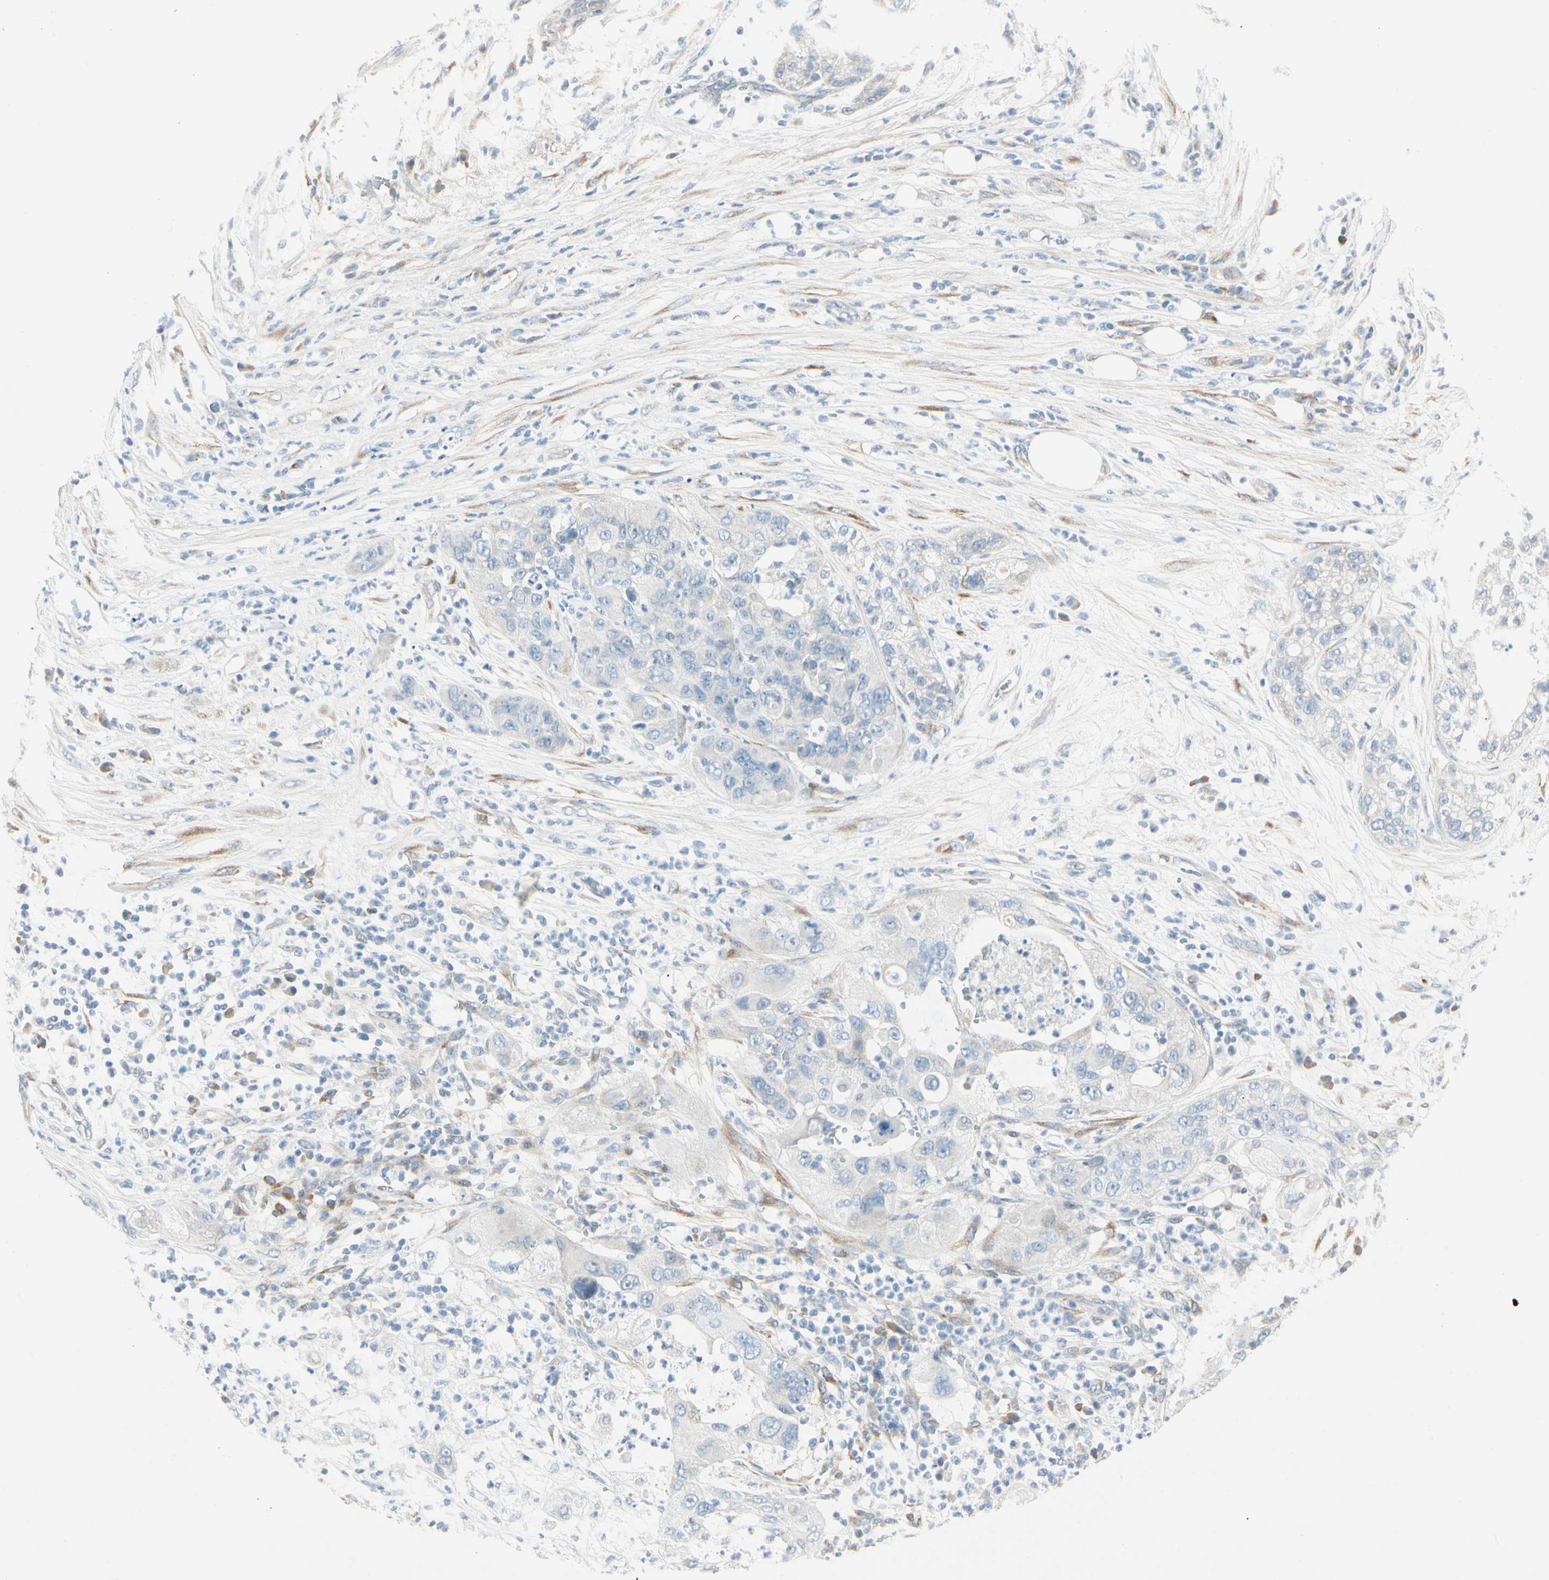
{"staining": {"intensity": "negative", "quantity": "none", "location": "none"}, "tissue": "pancreatic cancer", "cell_type": "Tumor cells", "image_type": "cancer", "snomed": [{"axis": "morphology", "description": "Adenocarcinoma, NOS"}, {"axis": "topography", "description": "Pancreas"}], "caption": "DAB immunohistochemical staining of adenocarcinoma (pancreatic) shows no significant staining in tumor cells.", "gene": "AMPH", "patient": {"sex": "female", "age": 78}}